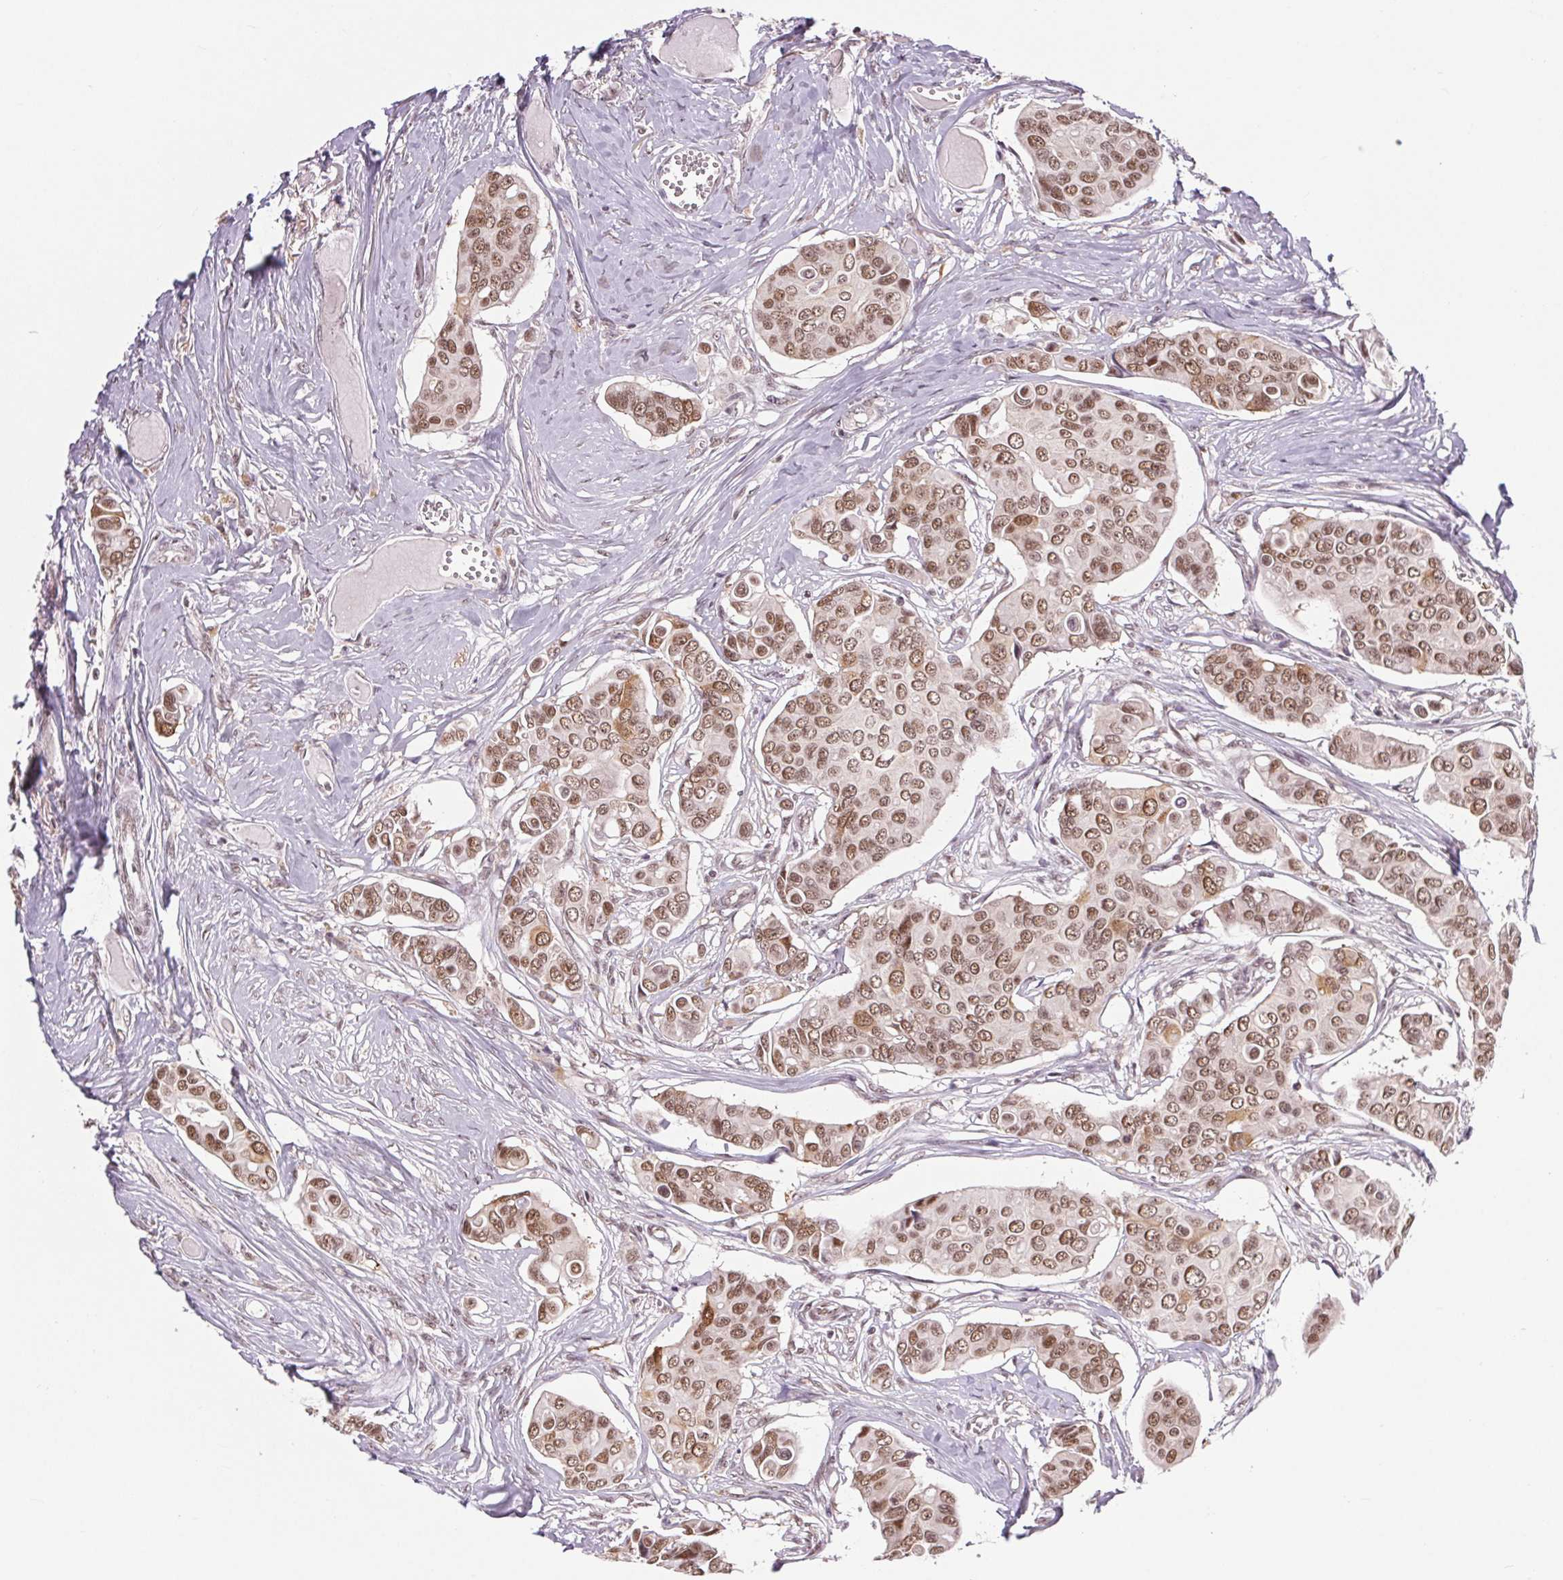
{"staining": {"intensity": "moderate", "quantity": ">75%", "location": "nuclear"}, "tissue": "breast cancer", "cell_type": "Tumor cells", "image_type": "cancer", "snomed": [{"axis": "morphology", "description": "Duct carcinoma"}, {"axis": "topography", "description": "Breast"}], "caption": "Intraductal carcinoma (breast) tissue exhibits moderate nuclear expression in about >75% of tumor cells, visualized by immunohistochemistry. The staining is performed using DAB brown chromogen to label protein expression. The nuclei are counter-stained blue using hematoxylin.", "gene": "CD2BP2", "patient": {"sex": "female", "age": 54}}